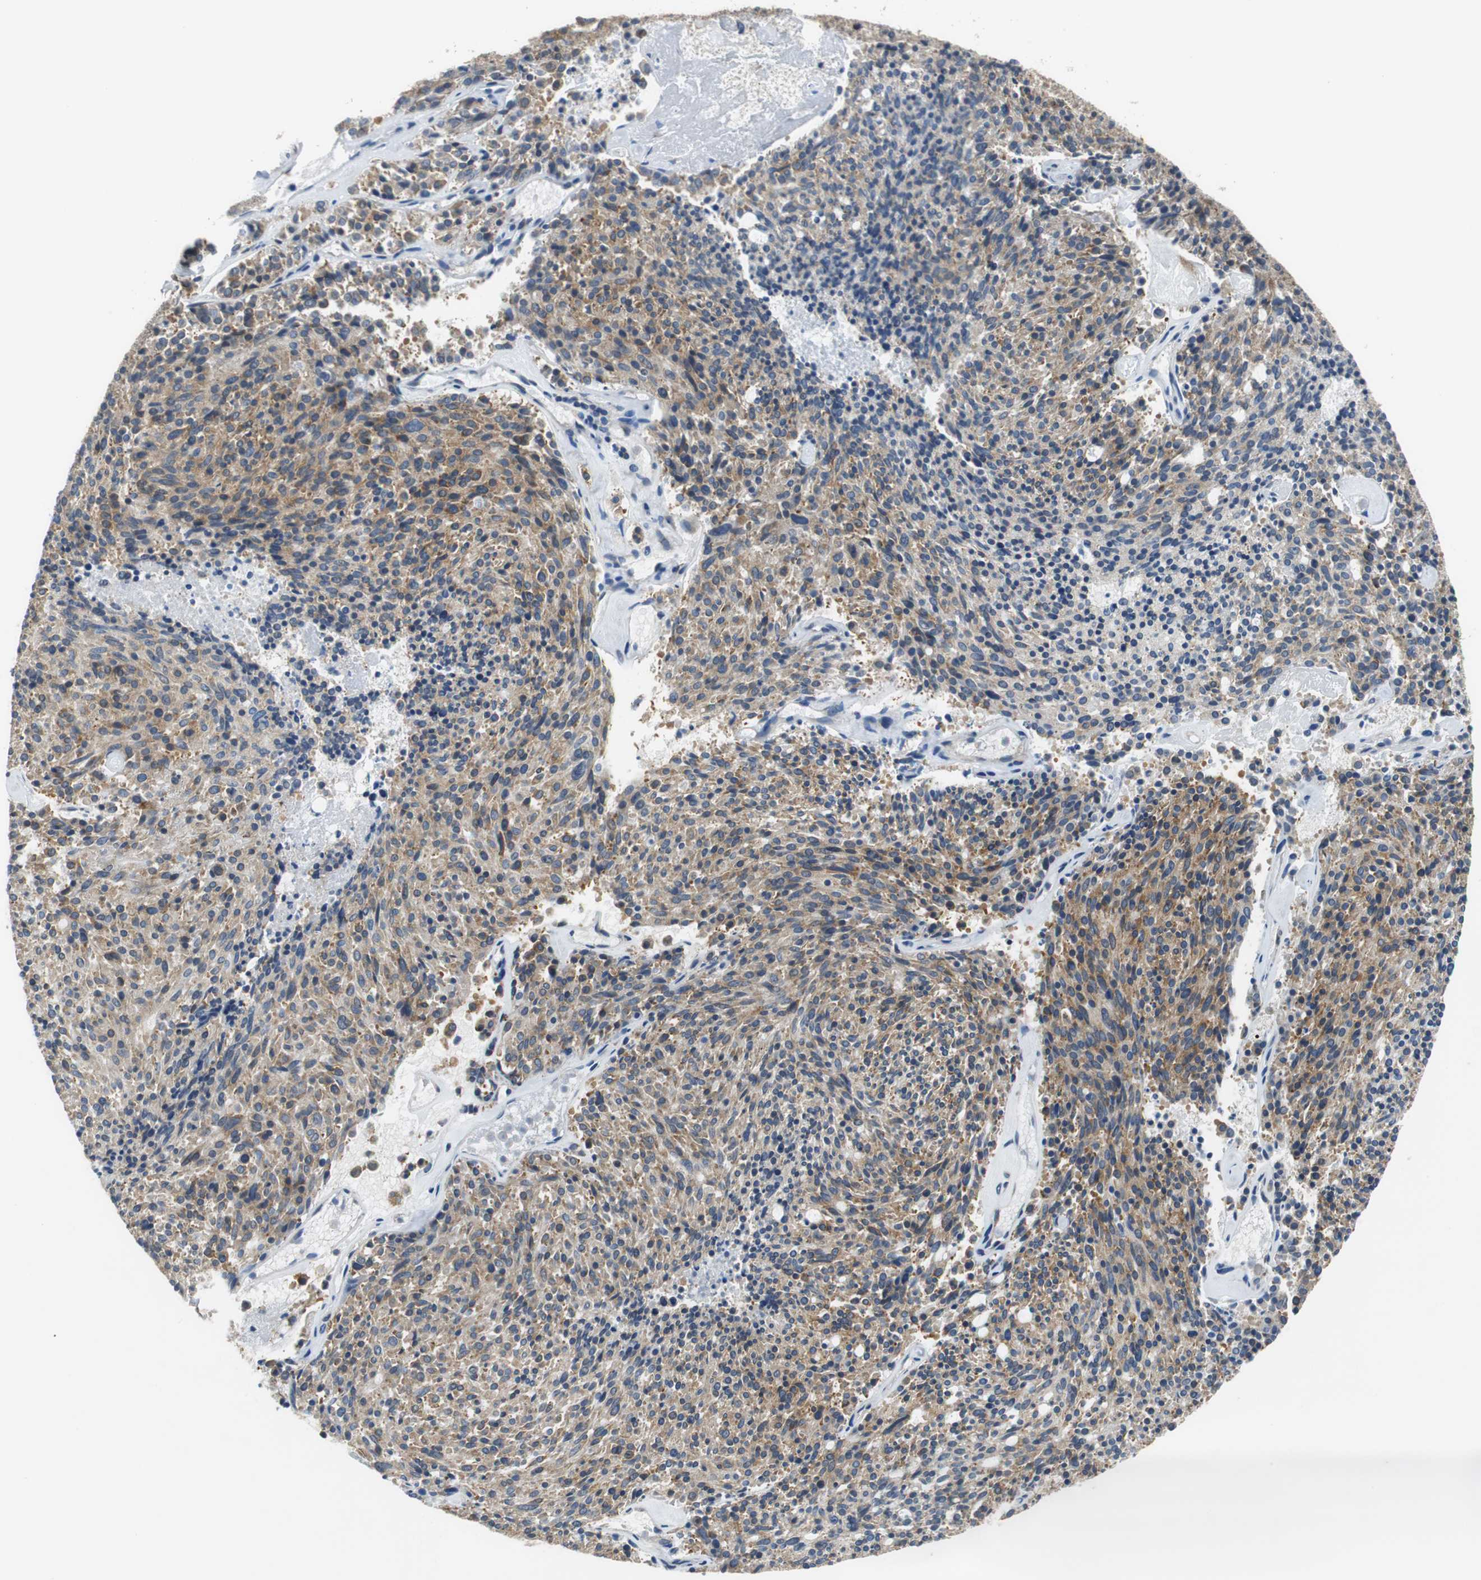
{"staining": {"intensity": "moderate", "quantity": ">75%", "location": "cytoplasmic/membranous"}, "tissue": "carcinoid", "cell_type": "Tumor cells", "image_type": "cancer", "snomed": [{"axis": "morphology", "description": "Carcinoid, malignant, NOS"}, {"axis": "topography", "description": "Pancreas"}], "caption": "Immunohistochemical staining of malignant carcinoid shows medium levels of moderate cytoplasmic/membranous protein staining in approximately >75% of tumor cells. Nuclei are stained in blue.", "gene": "CNOT3", "patient": {"sex": "female", "age": 54}}